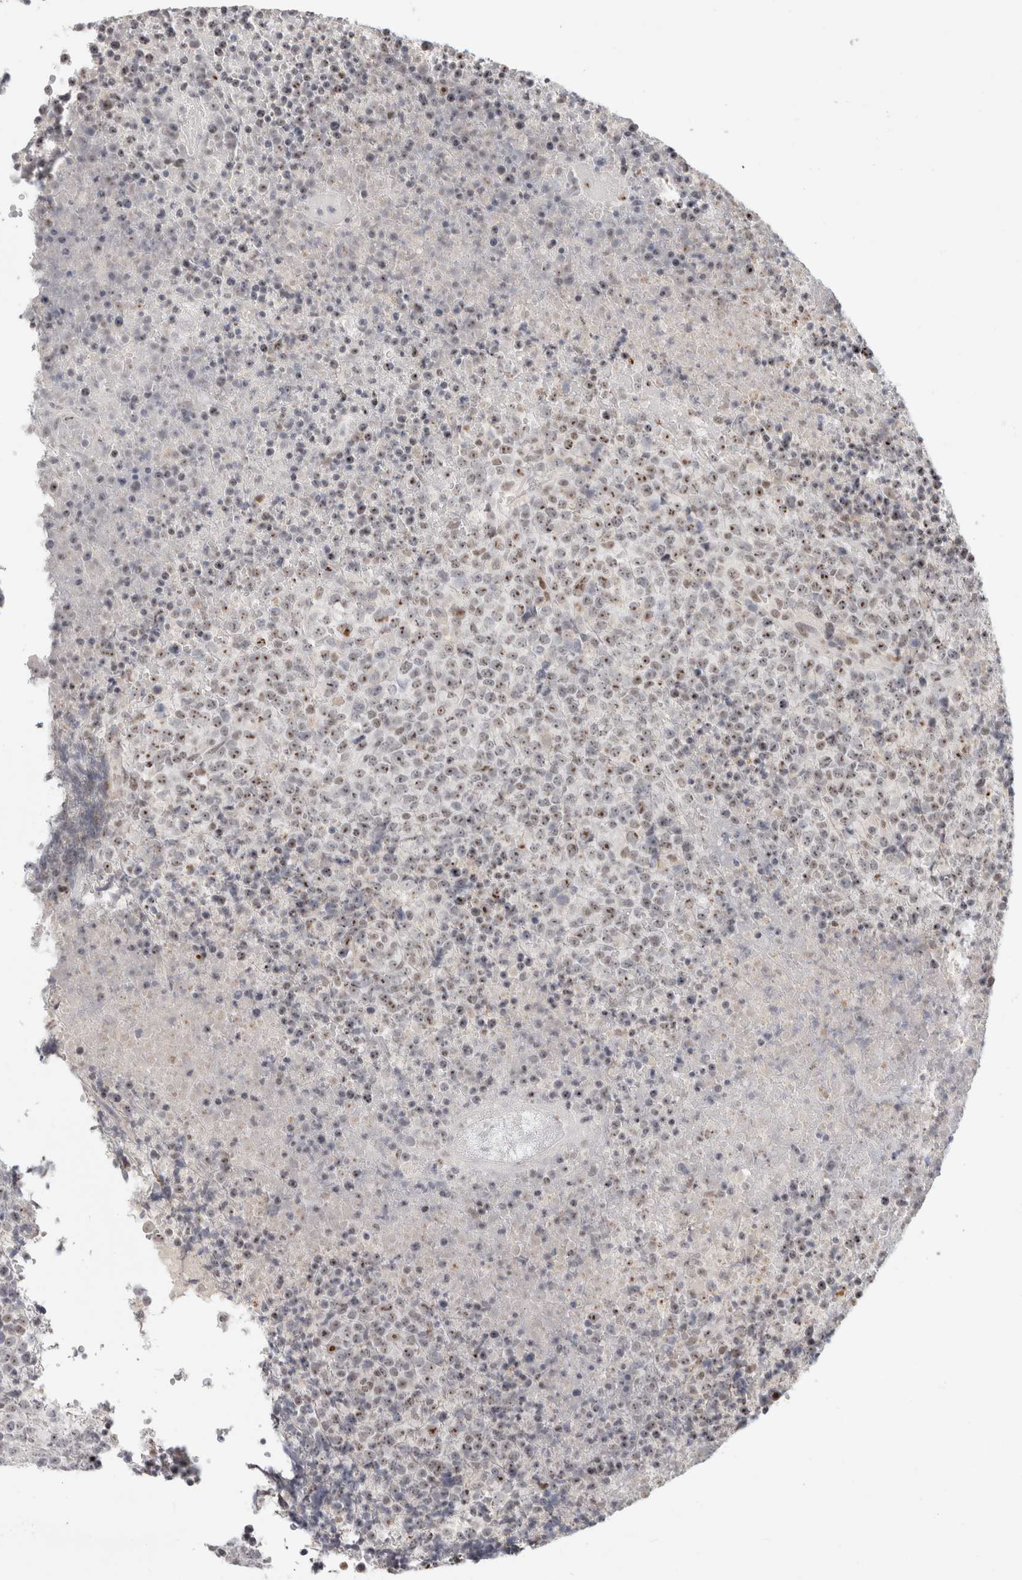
{"staining": {"intensity": "weak", "quantity": "<25%", "location": "nuclear"}, "tissue": "lymphoma", "cell_type": "Tumor cells", "image_type": "cancer", "snomed": [{"axis": "morphology", "description": "Malignant lymphoma, non-Hodgkin's type, High grade"}, {"axis": "topography", "description": "Lymph node"}], "caption": "The image displays no significant staining in tumor cells of high-grade malignant lymphoma, non-Hodgkin's type.", "gene": "SENP6", "patient": {"sex": "male", "age": 13}}